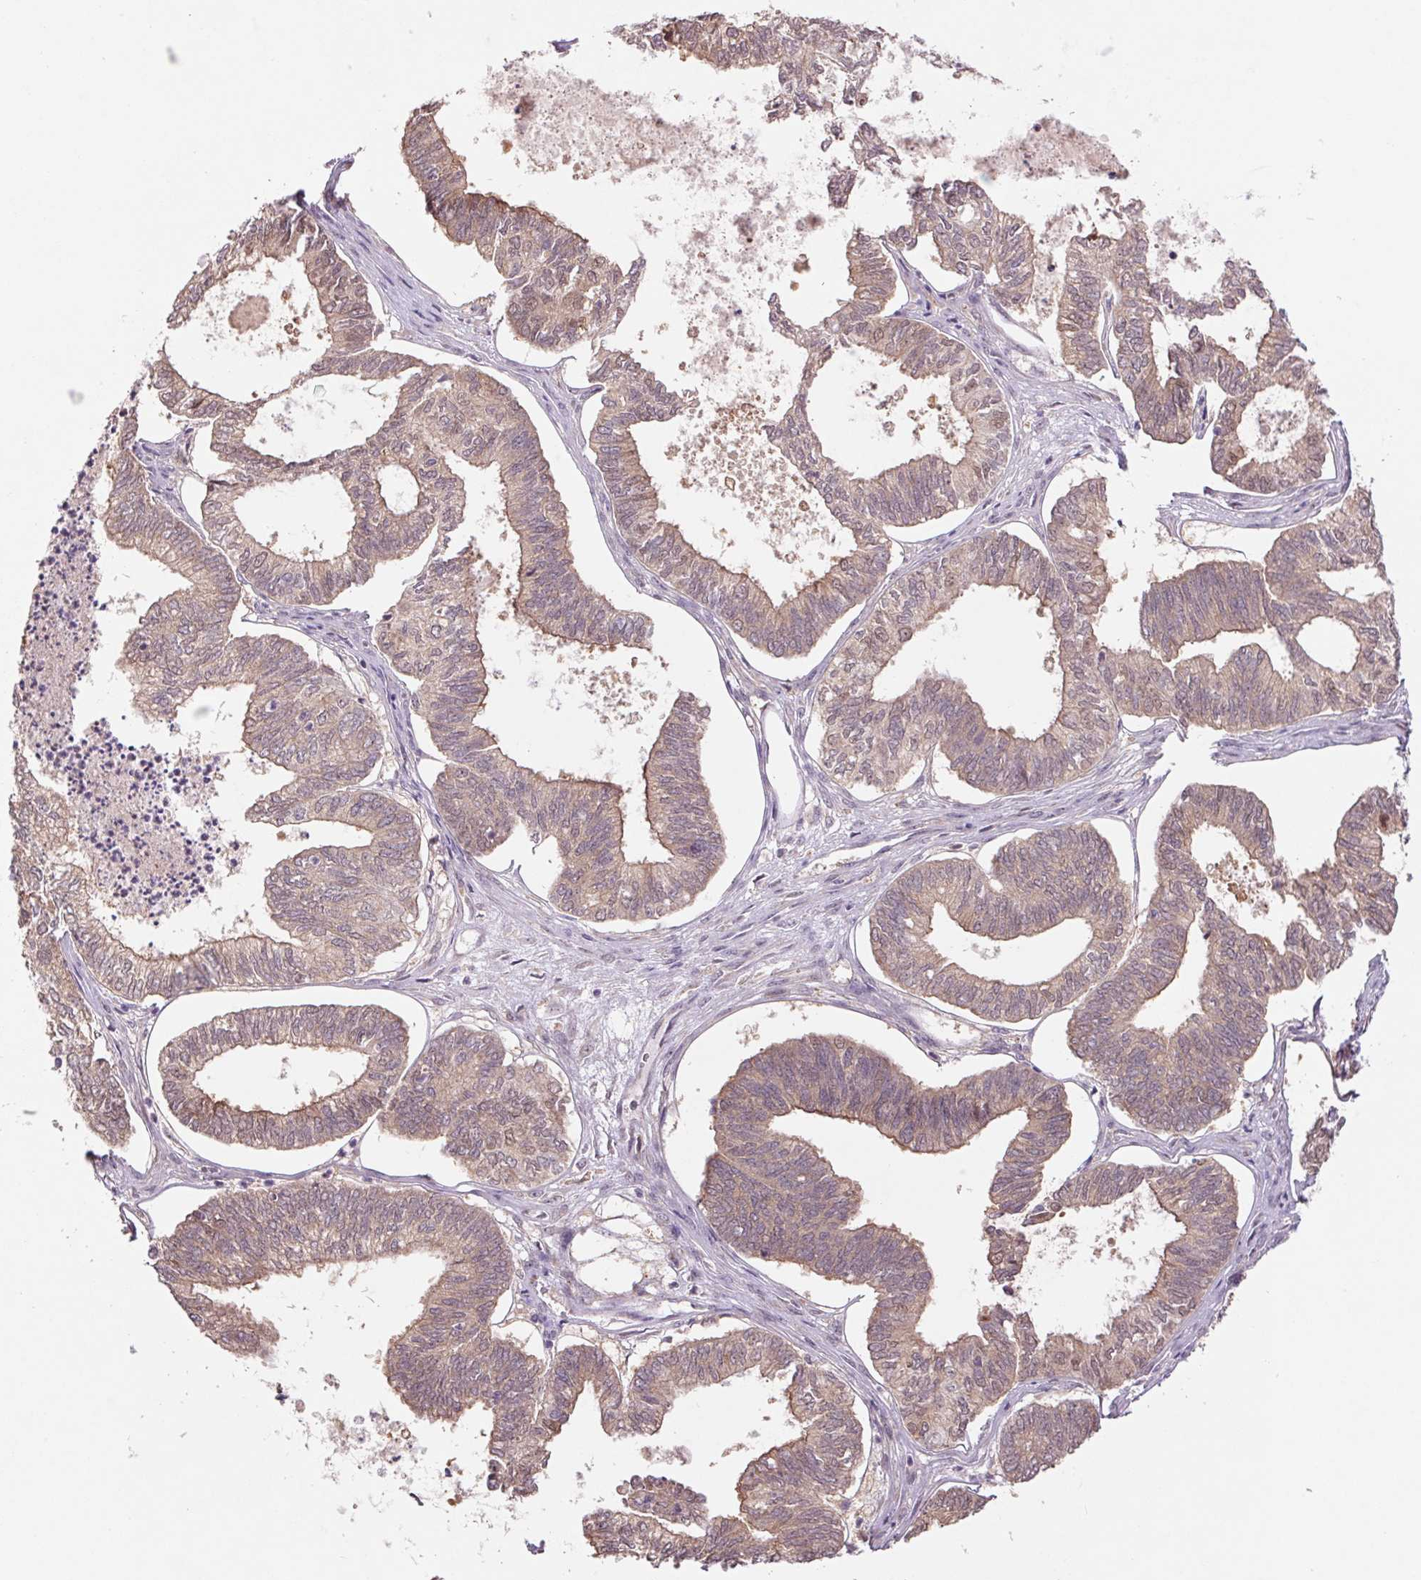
{"staining": {"intensity": "moderate", "quantity": "25%-75%", "location": "cytoplasmic/membranous"}, "tissue": "ovarian cancer", "cell_type": "Tumor cells", "image_type": "cancer", "snomed": [{"axis": "morphology", "description": "Carcinoma, endometroid"}, {"axis": "topography", "description": "Ovary"}], "caption": "Tumor cells exhibit medium levels of moderate cytoplasmic/membranous positivity in about 25%-75% of cells in ovarian endometroid carcinoma.", "gene": "RRM1", "patient": {"sex": "female", "age": 64}}